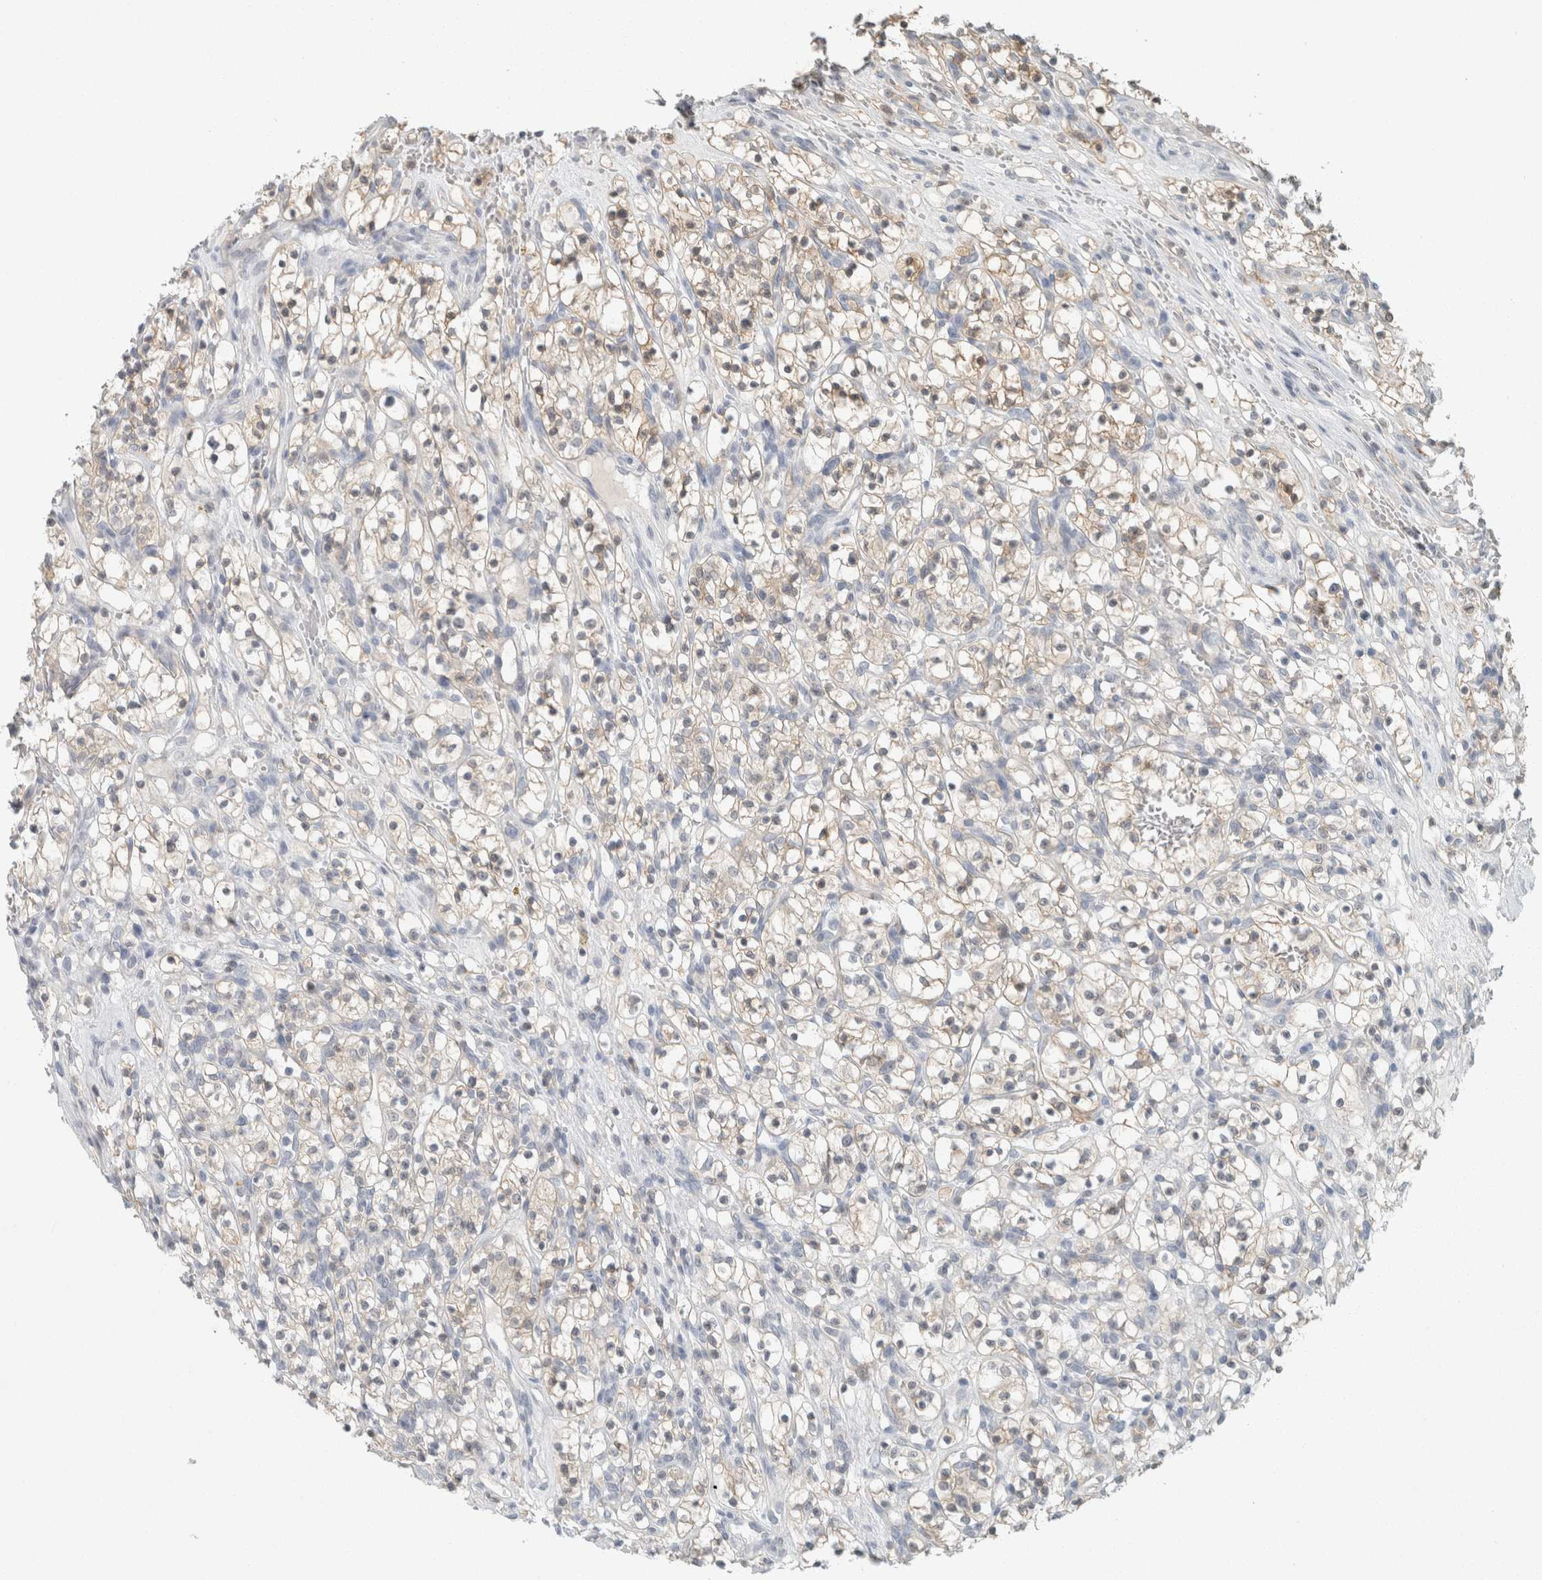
{"staining": {"intensity": "weak", "quantity": "<25%", "location": "cytoplasmic/membranous"}, "tissue": "renal cancer", "cell_type": "Tumor cells", "image_type": "cancer", "snomed": [{"axis": "morphology", "description": "Adenocarcinoma, NOS"}, {"axis": "topography", "description": "Kidney"}], "caption": "High power microscopy image of an immunohistochemistry micrograph of adenocarcinoma (renal), revealing no significant positivity in tumor cells.", "gene": "TRIT1", "patient": {"sex": "female", "age": 57}}